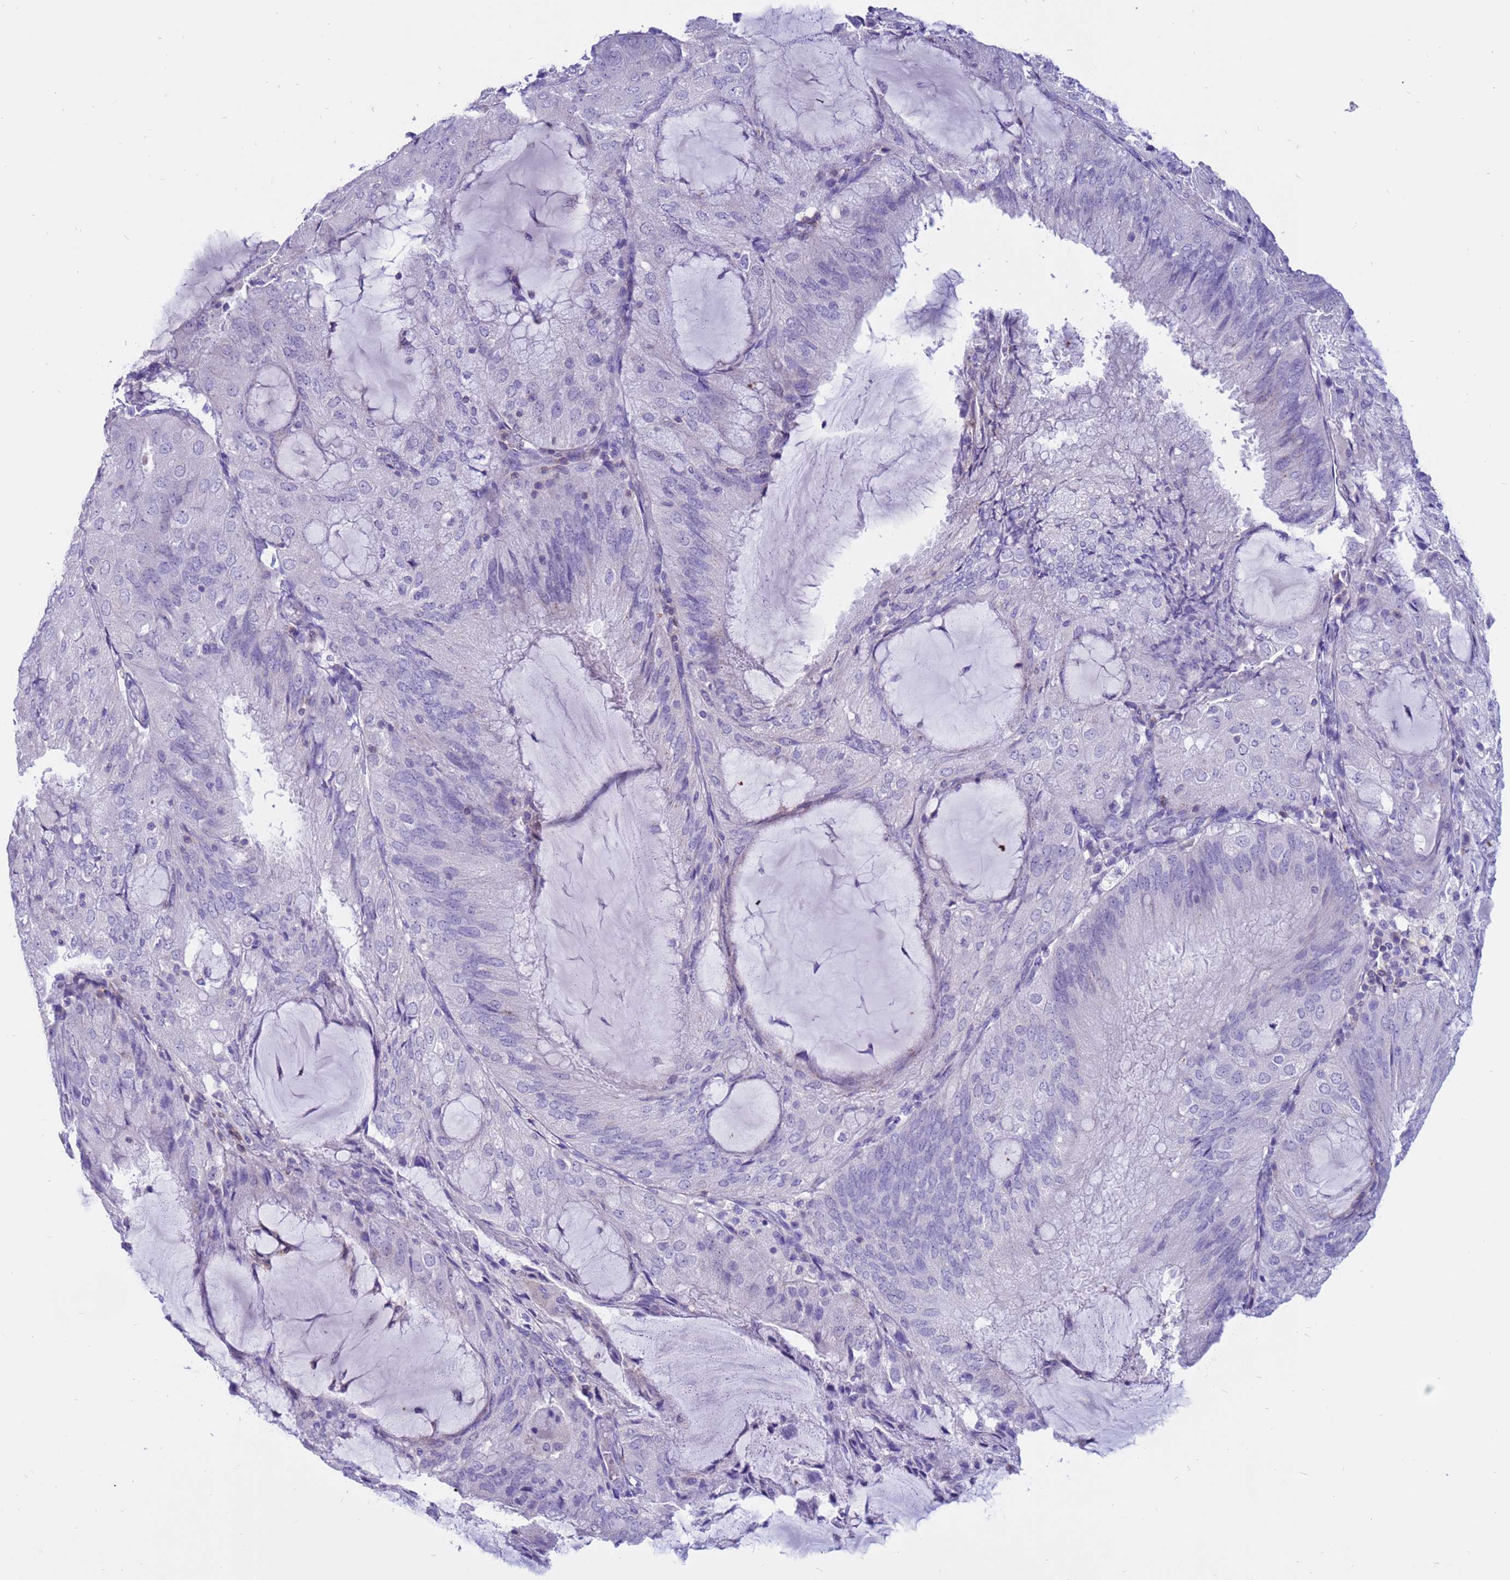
{"staining": {"intensity": "negative", "quantity": "none", "location": "none"}, "tissue": "endometrial cancer", "cell_type": "Tumor cells", "image_type": "cancer", "snomed": [{"axis": "morphology", "description": "Adenocarcinoma, NOS"}, {"axis": "topography", "description": "Endometrium"}], "caption": "High magnification brightfield microscopy of endometrial cancer (adenocarcinoma) stained with DAB (3,3'-diaminobenzidine) (brown) and counterstained with hematoxylin (blue): tumor cells show no significant staining.", "gene": "PDE10A", "patient": {"sex": "female", "age": 81}}